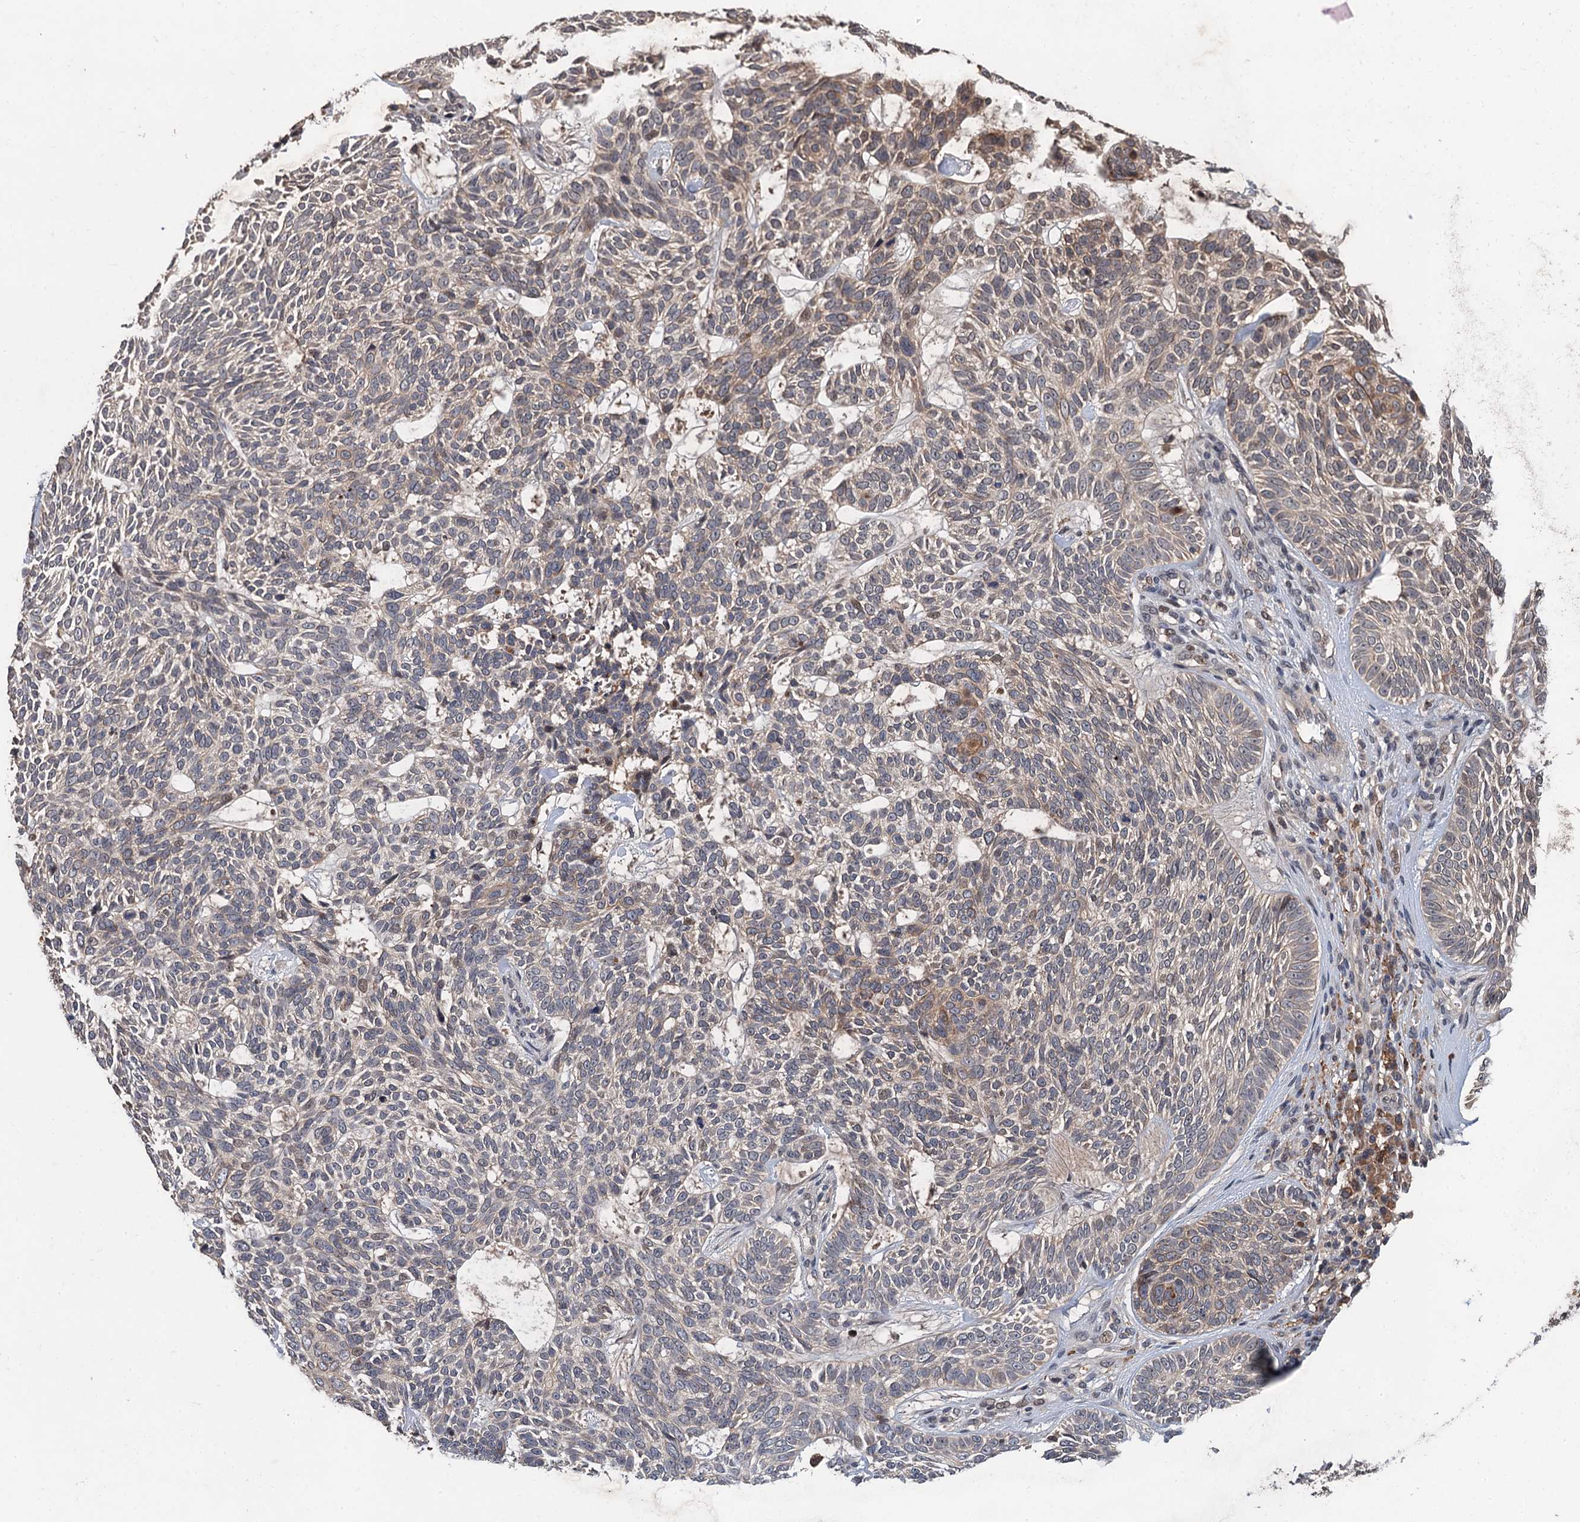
{"staining": {"intensity": "weak", "quantity": "25%-75%", "location": "cytoplasmic/membranous"}, "tissue": "skin cancer", "cell_type": "Tumor cells", "image_type": "cancer", "snomed": [{"axis": "morphology", "description": "Basal cell carcinoma"}, {"axis": "topography", "description": "Skin"}], "caption": "Immunohistochemical staining of skin cancer shows low levels of weak cytoplasmic/membranous staining in about 25%-75% of tumor cells. Using DAB (3,3'-diaminobenzidine) (brown) and hematoxylin (blue) stains, captured at high magnification using brightfield microscopy.", "gene": "ZNF438", "patient": {"sex": "male", "age": 75}}